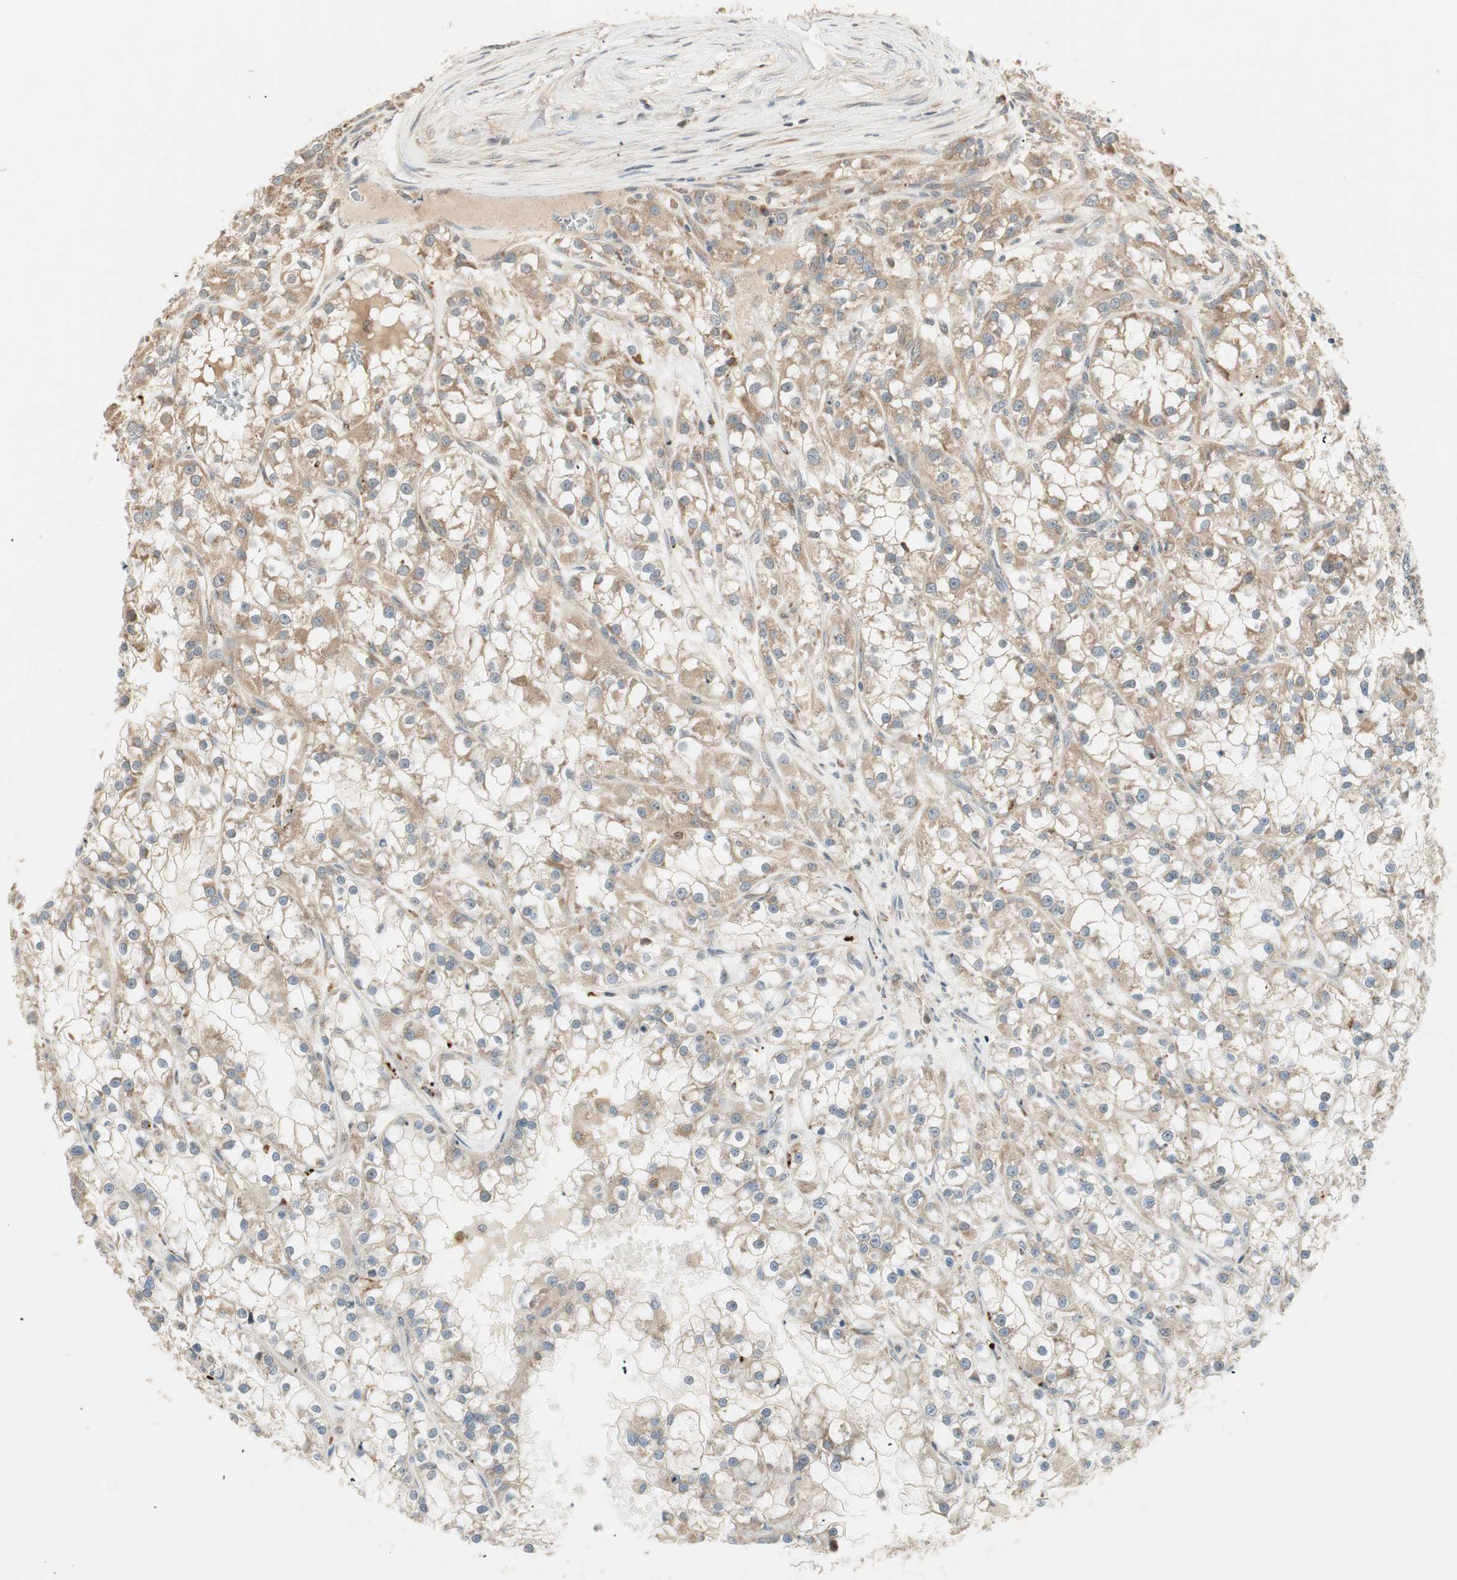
{"staining": {"intensity": "weak", "quantity": ">75%", "location": "cytoplasmic/membranous"}, "tissue": "renal cancer", "cell_type": "Tumor cells", "image_type": "cancer", "snomed": [{"axis": "morphology", "description": "Adenocarcinoma, NOS"}, {"axis": "topography", "description": "Kidney"}], "caption": "Weak cytoplasmic/membranous protein staining is seen in approximately >75% of tumor cells in adenocarcinoma (renal).", "gene": "SFRP1", "patient": {"sex": "female", "age": 52}}